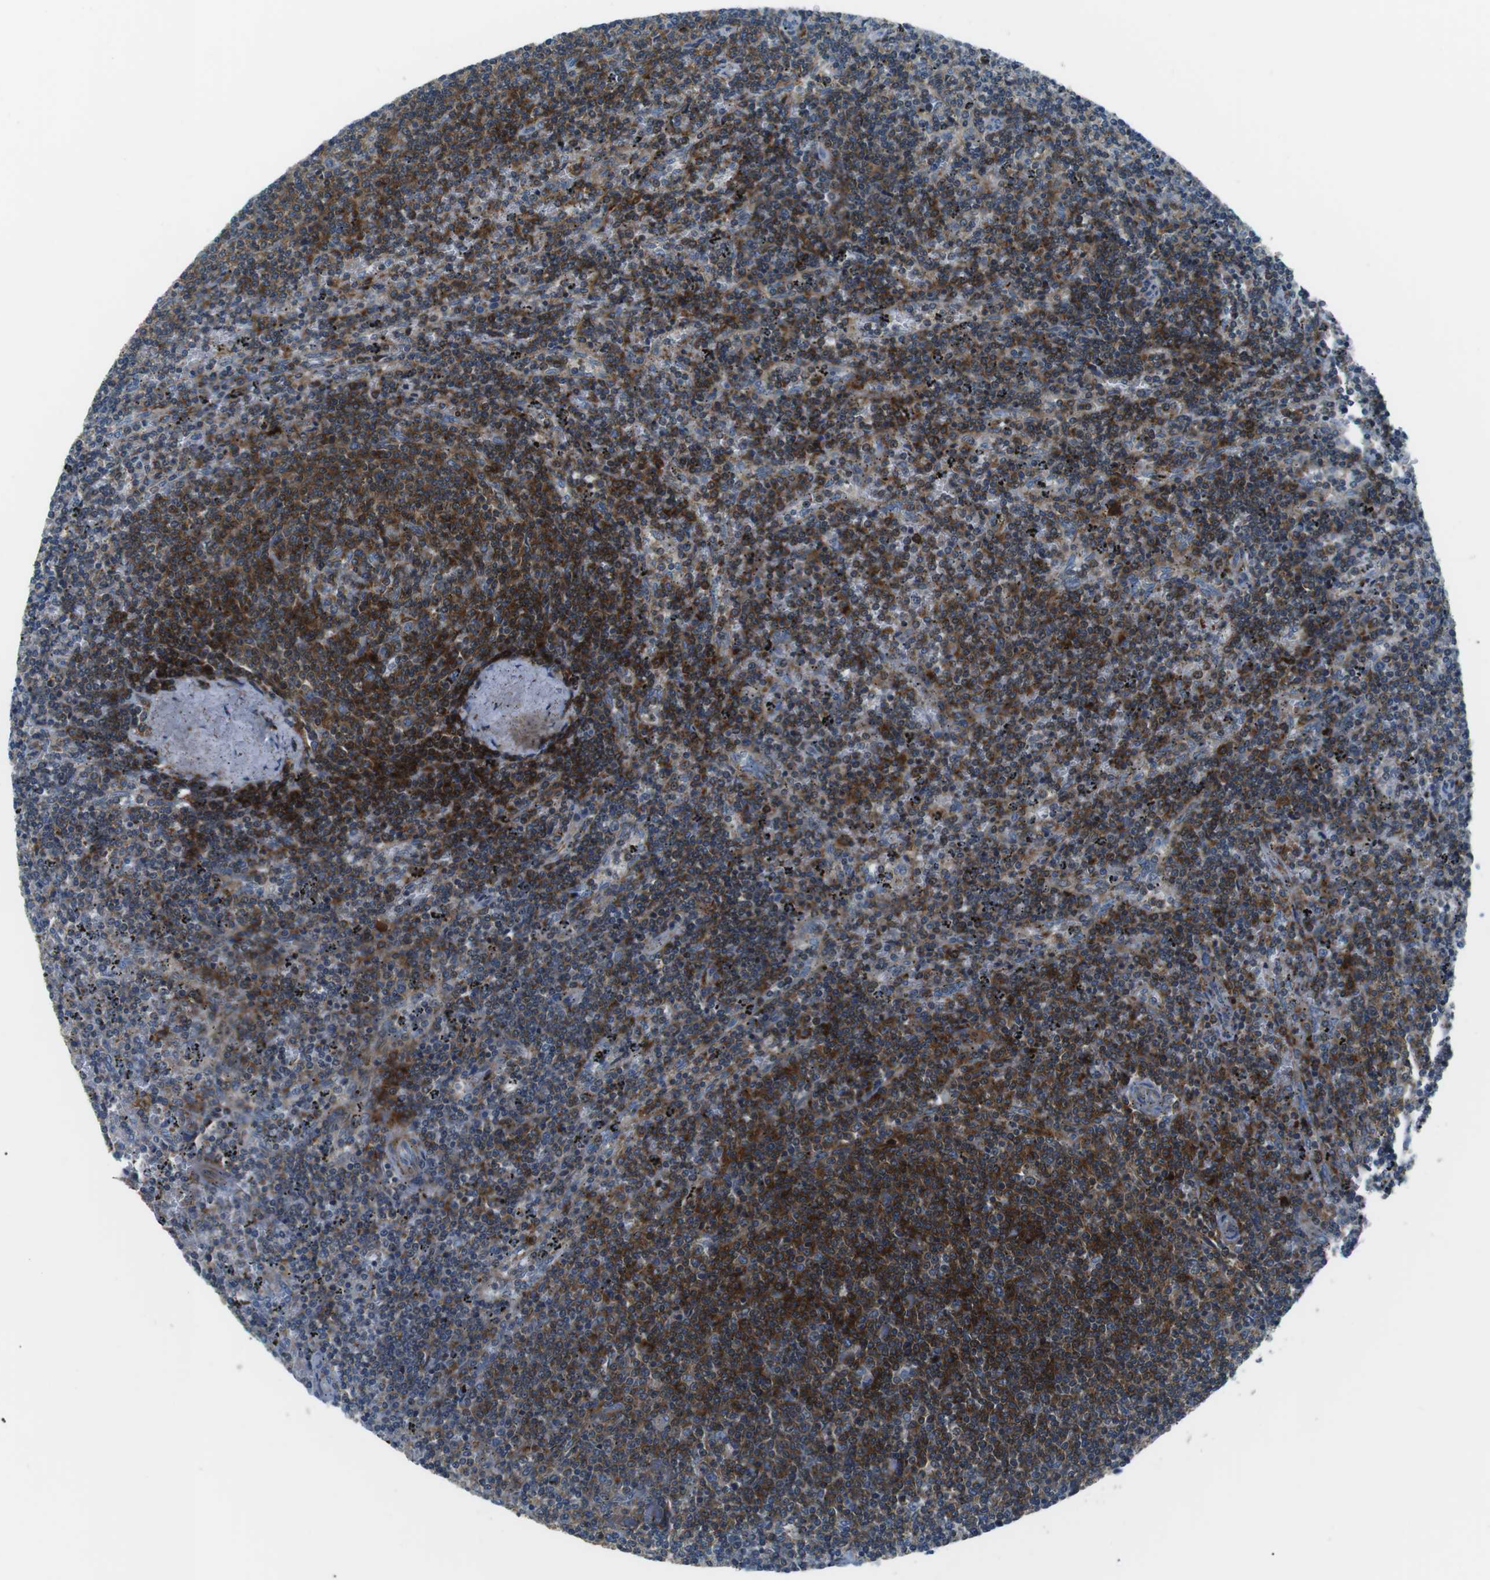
{"staining": {"intensity": "moderate", "quantity": "25%-75%", "location": "cytoplasmic/membranous"}, "tissue": "lymphoma", "cell_type": "Tumor cells", "image_type": "cancer", "snomed": [{"axis": "morphology", "description": "Malignant lymphoma, non-Hodgkin's type, Low grade"}, {"axis": "topography", "description": "Spleen"}], "caption": "Protein analysis of lymphoma tissue shows moderate cytoplasmic/membranous positivity in approximately 25%-75% of tumor cells. Using DAB (brown) and hematoxylin (blue) stains, captured at high magnification using brightfield microscopy.", "gene": "ARVCF", "patient": {"sex": "female", "age": 50}}